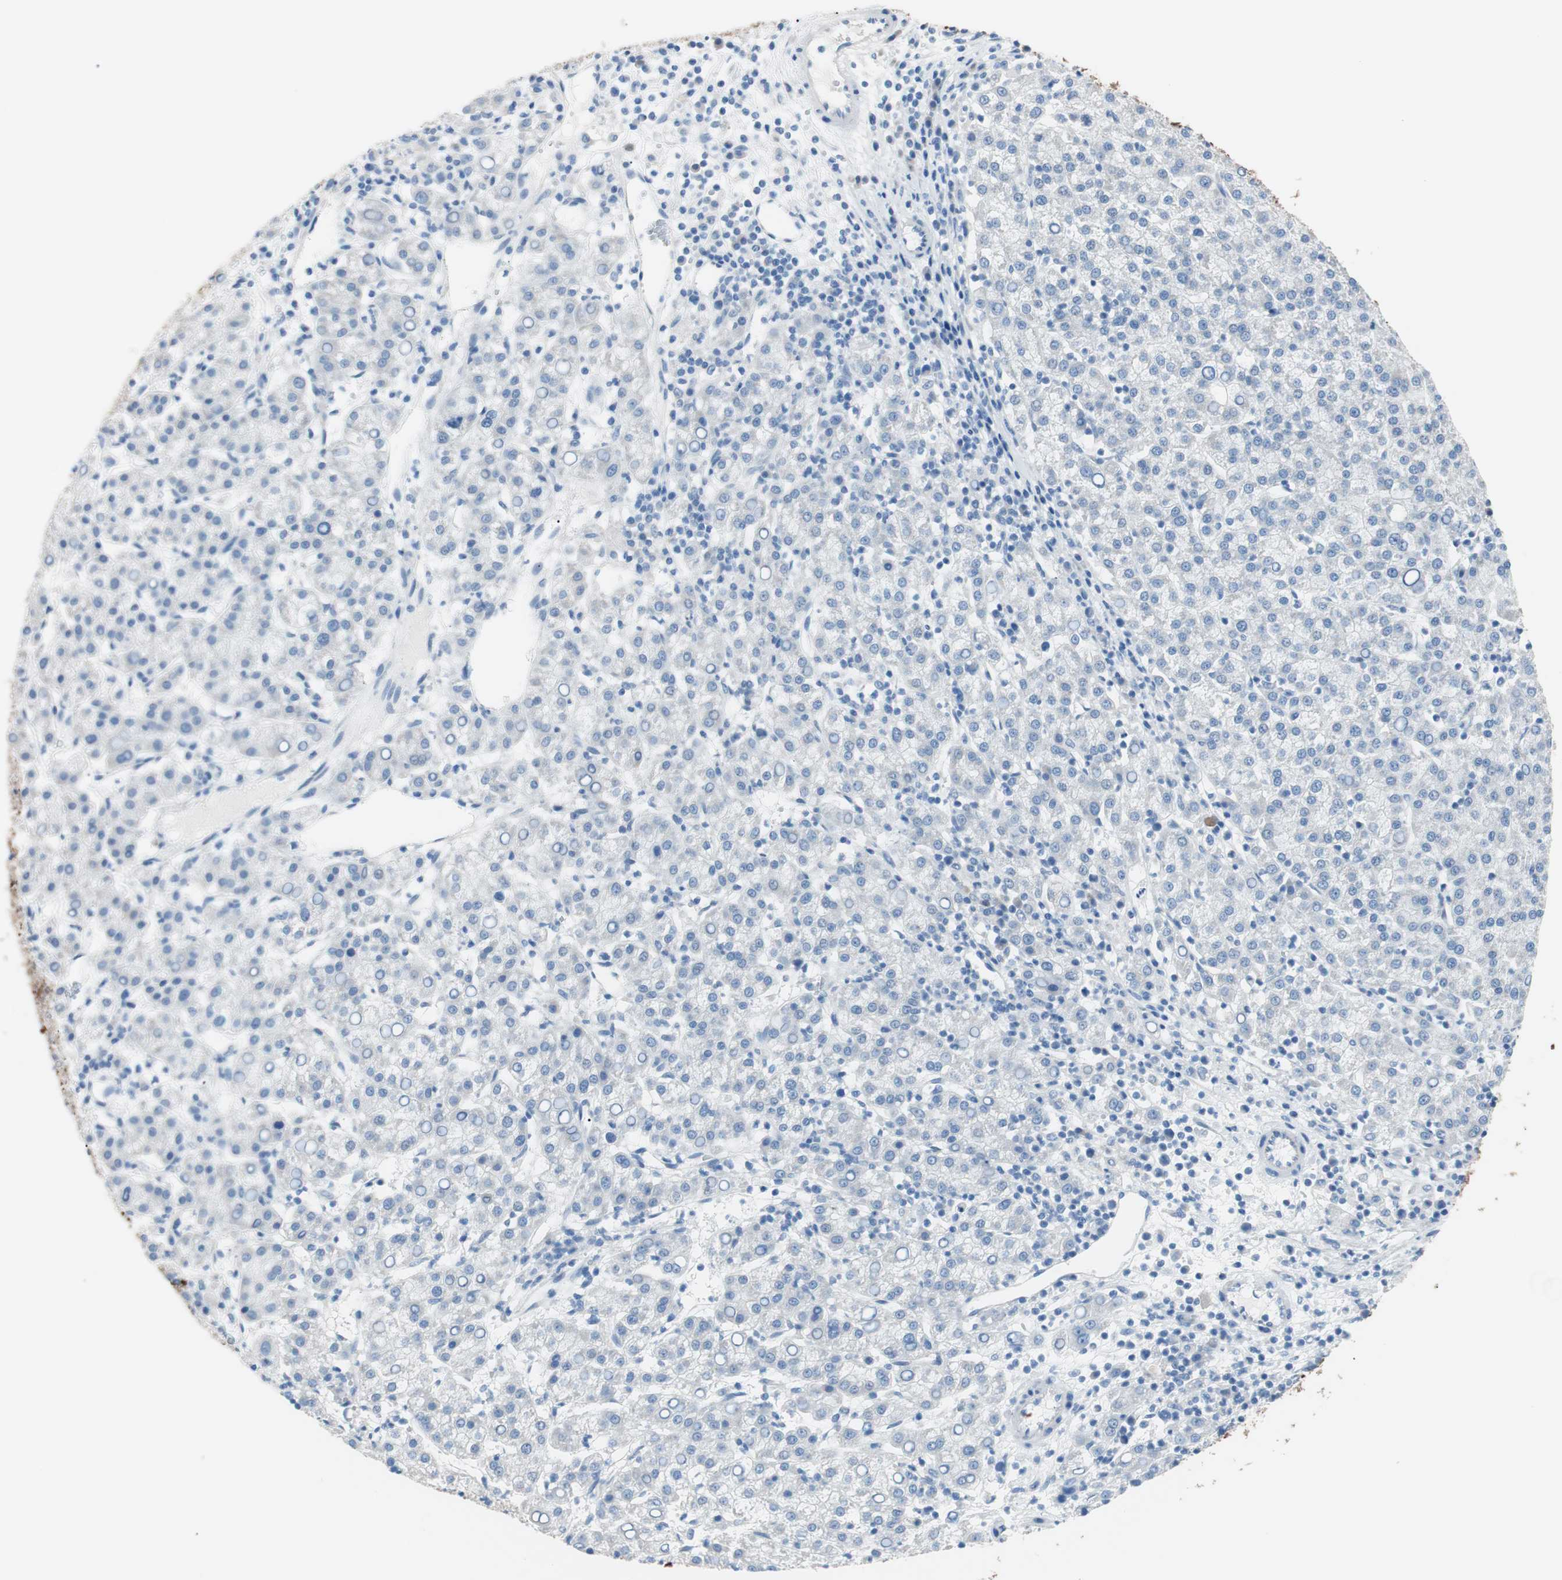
{"staining": {"intensity": "negative", "quantity": "none", "location": "none"}, "tissue": "liver cancer", "cell_type": "Tumor cells", "image_type": "cancer", "snomed": [{"axis": "morphology", "description": "Carcinoma, Hepatocellular, NOS"}, {"axis": "topography", "description": "Liver"}], "caption": "Immunohistochemistry image of liver hepatocellular carcinoma stained for a protein (brown), which shows no staining in tumor cells. The staining is performed using DAB (3,3'-diaminobenzidine) brown chromogen with nuclei counter-stained in using hematoxylin.", "gene": "VIL1", "patient": {"sex": "female", "age": 58}}